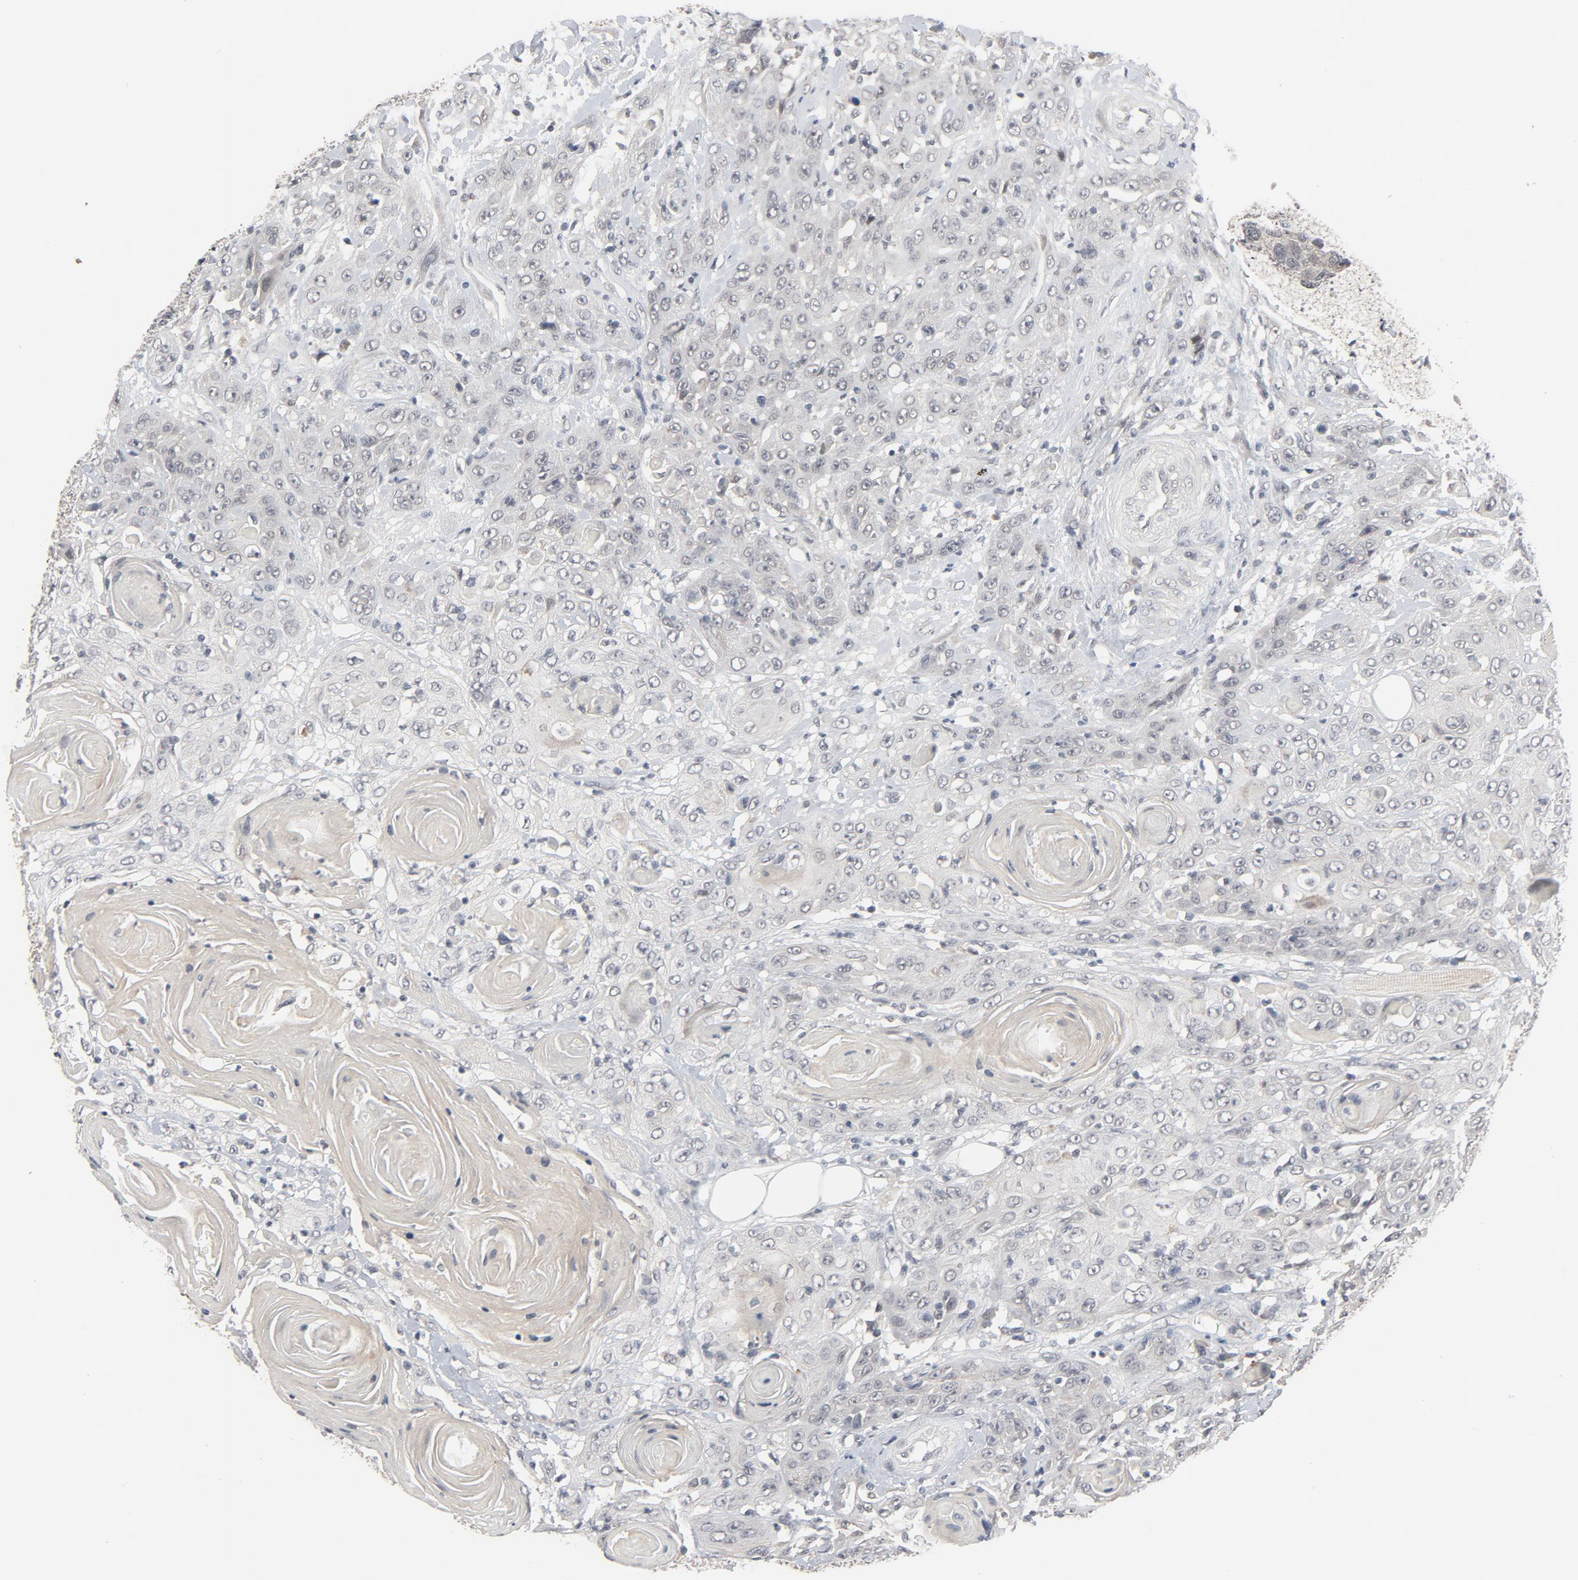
{"staining": {"intensity": "weak", "quantity": "25%-75%", "location": "cytoplasmic/membranous"}, "tissue": "head and neck cancer", "cell_type": "Tumor cells", "image_type": "cancer", "snomed": [{"axis": "morphology", "description": "Squamous cell carcinoma, NOS"}, {"axis": "topography", "description": "Head-Neck"}], "caption": "Weak cytoplasmic/membranous protein positivity is identified in about 25%-75% of tumor cells in squamous cell carcinoma (head and neck). Using DAB (3,3'-diaminobenzidine) (brown) and hematoxylin (blue) stains, captured at high magnification using brightfield microscopy.", "gene": "MT3", "patient": {"sex": "female", "age": 84}}